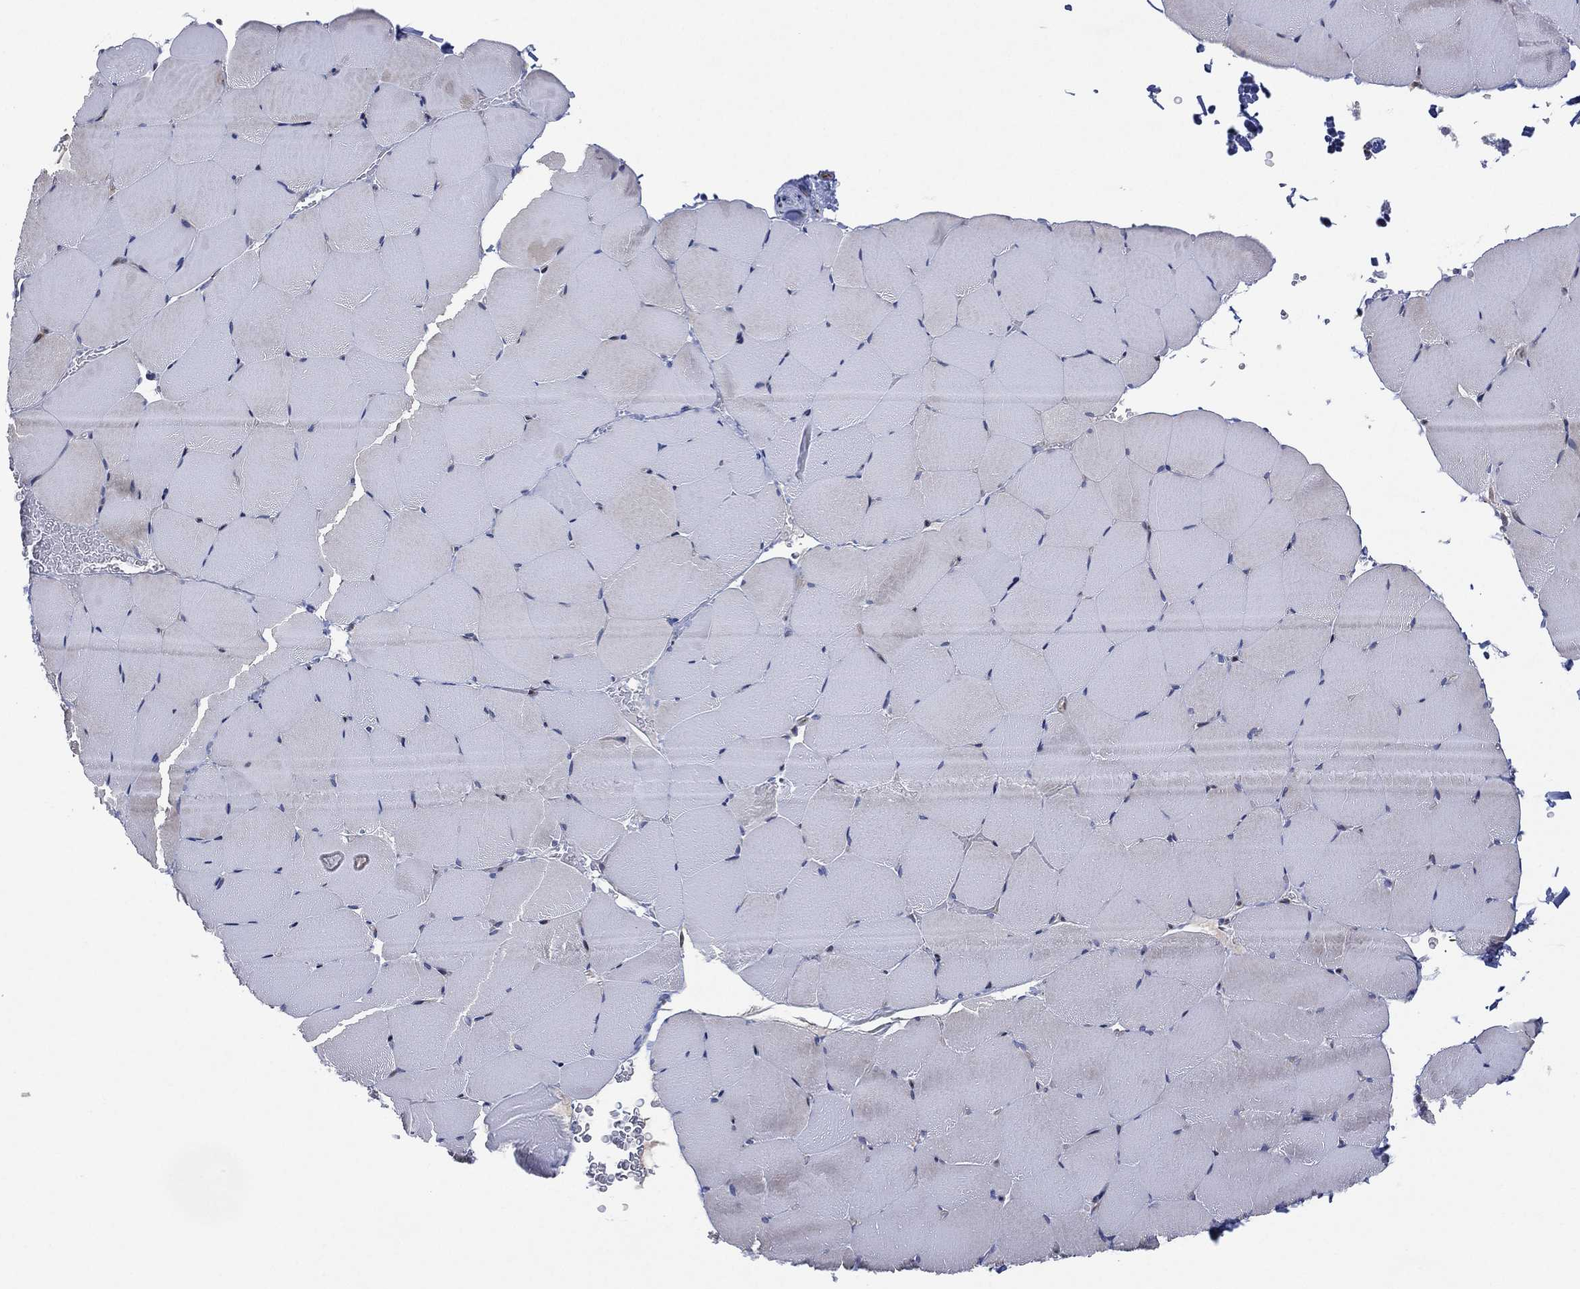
{"staining": {"intensity": "negative", "quantity": "none", "location": "none"}, "tissue": "skeletal muscle", "cell_type": "Myocytes", "image_type": "normal", "snomed": [{"axis": "morphology", "description": "Normal tissue, NOS"}, {"axis": "topography", "description": "Skeletal muscle"}], "caption": "IHC photomicrograph of unremarkable skeletal muscle: human skeletal muscle stained with DAB (3,3'-diaminobenzidine) demonstrates no significant protein expression in myocytes. (DAB immunohistochemistry (IHC), high magnification).", "gene": "FLI1", "patient": {"sex": "female", "age": 37}}